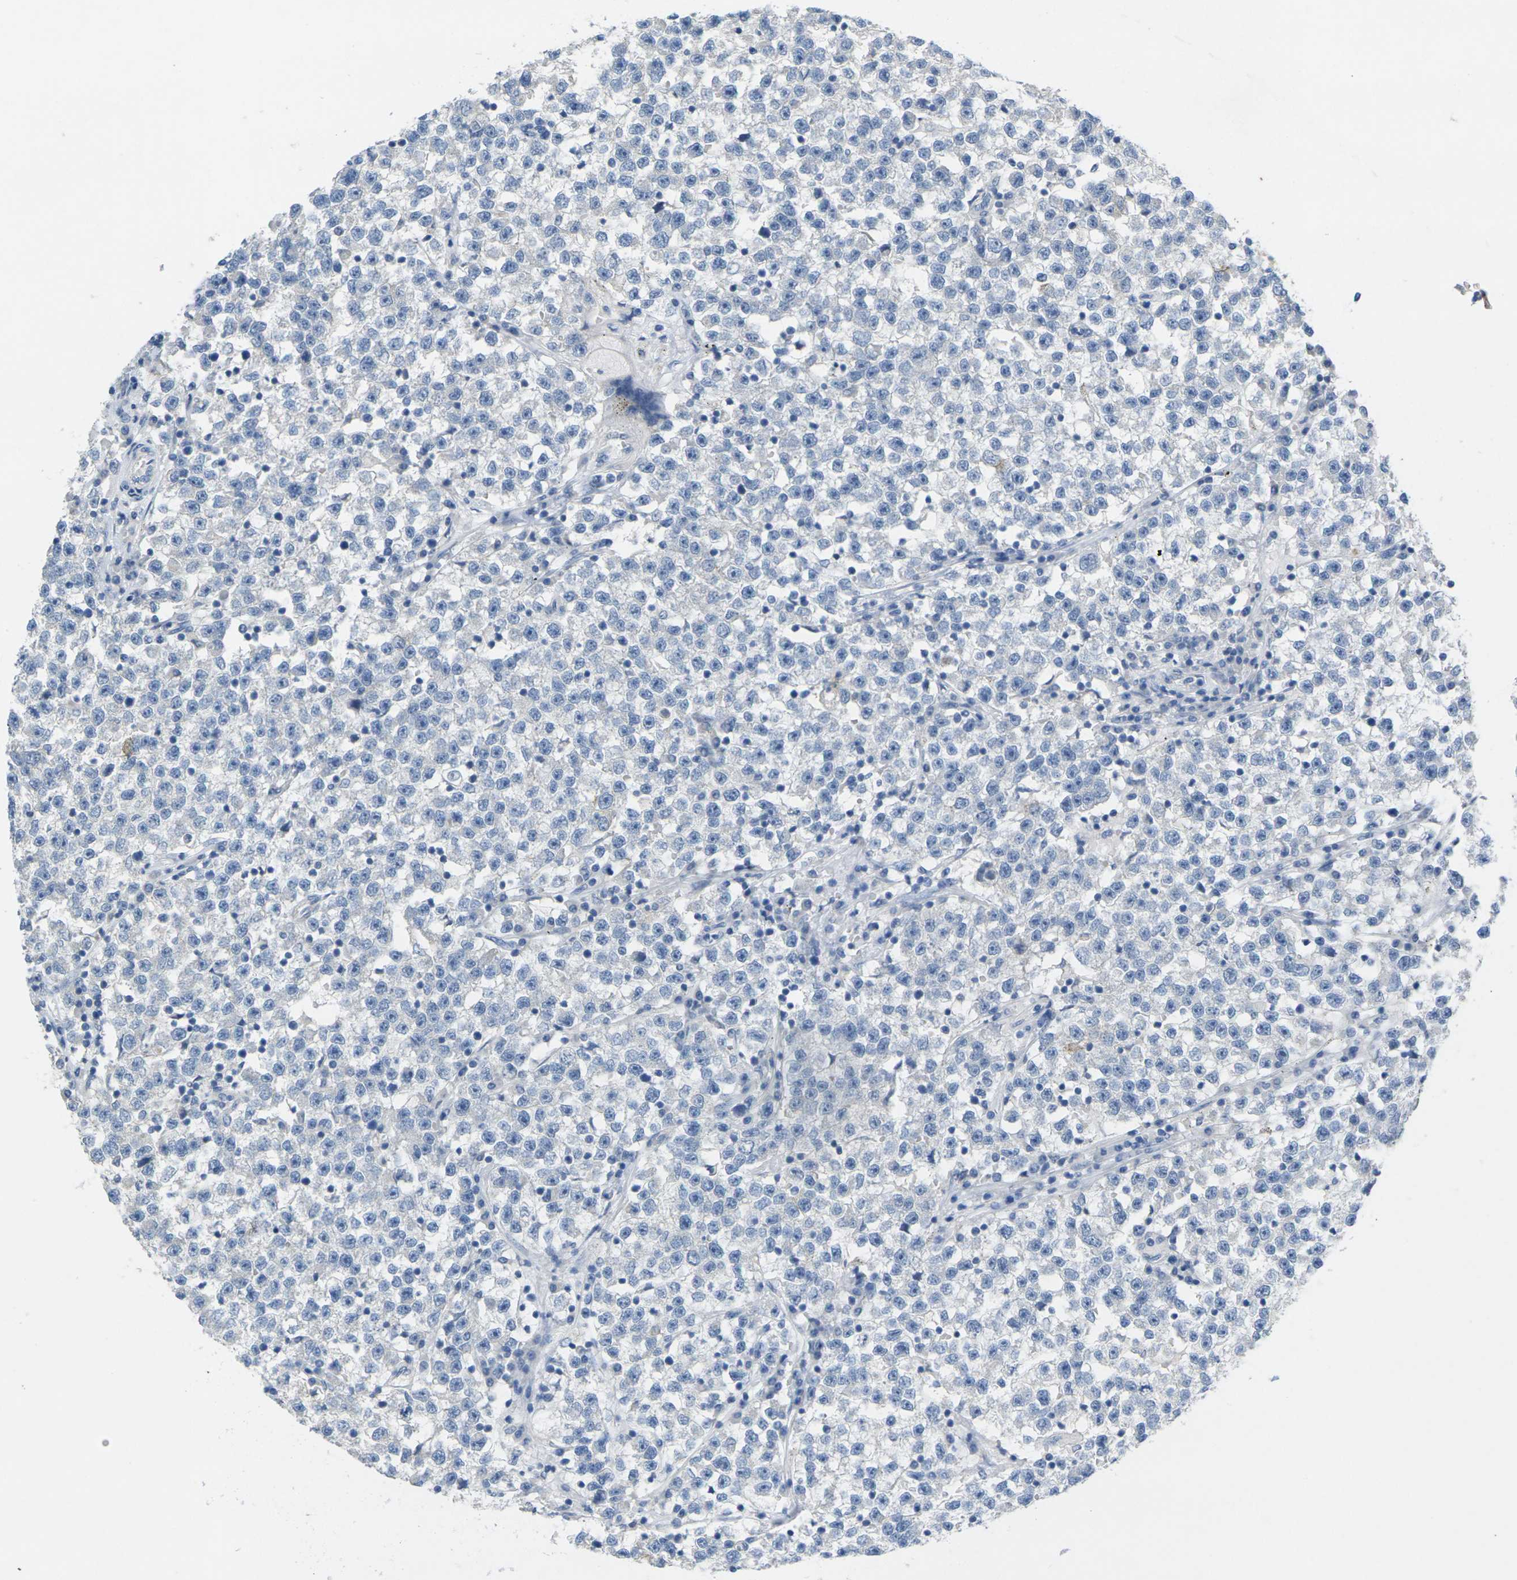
{"staining": {"intensity": "negative", "quantity": "none", "location": "none"}, "tissue": "testis cancer", "cell_type": "Tumor cells", "image_type": "cancer", "snomed": [{"axis": "morphology", "description": "Seminoma, NOS"}, {"axis": "topography", "description": "Testis"}], "caption": "Tumor cells are negative for brown protein staining in testis seminoma.", "gene": "TNNI3", "patient": {"sex": "male", "age": 22}}